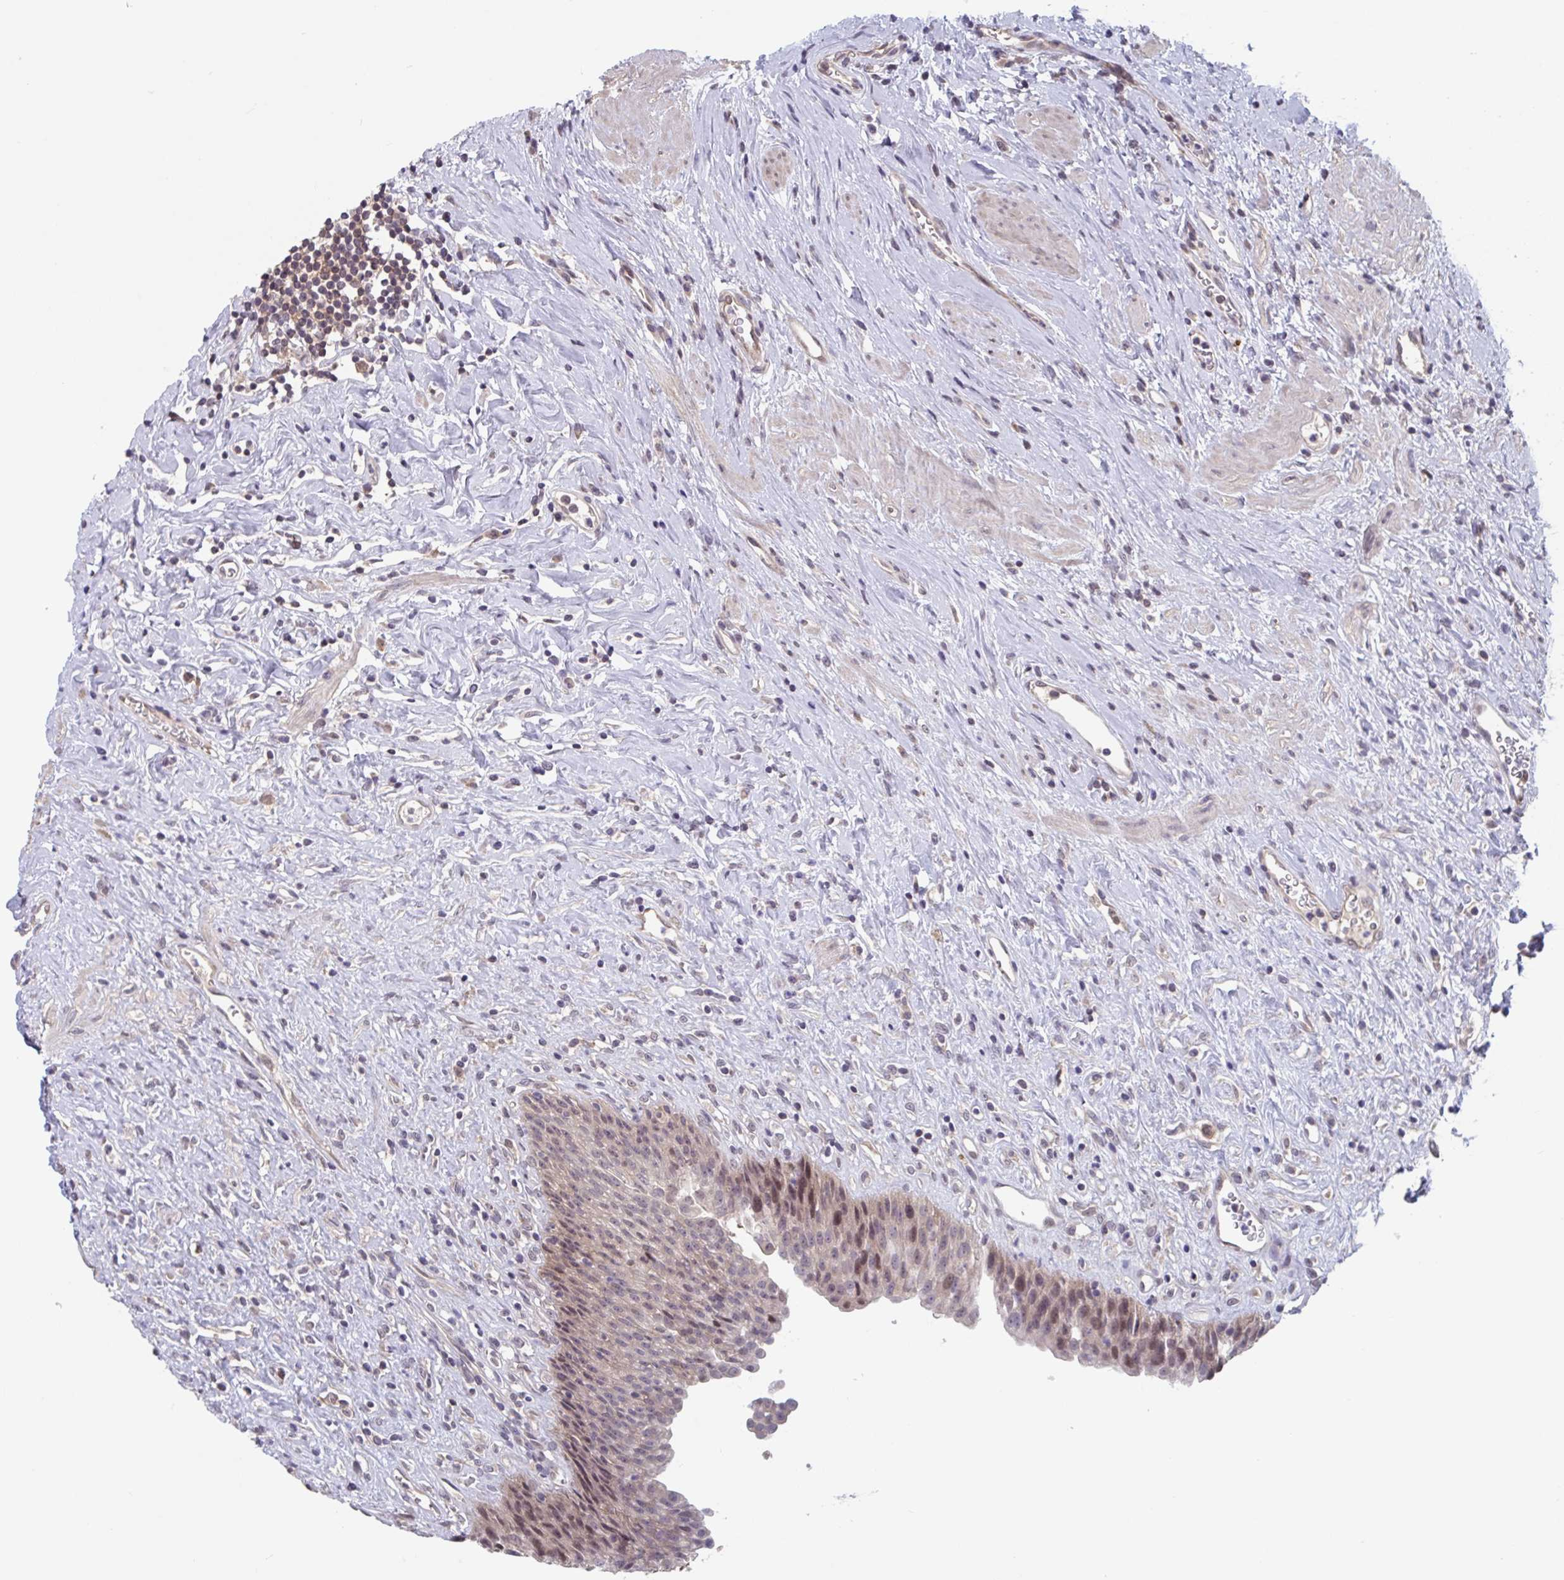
{"staining": {"intensity": "moderate", "quantity": "25%-75%", "location": "nuclear"}, "tissue": "urinary bladder", "cell_type": "Urothelial cells", "image_type": "normal", "snomed": [{"axis": "morphology", "description": "Normal tissue, NOS"}, {"axis": "topography", "description": "Urinary bladder"}], "caption": "About 25%-75% of urothelial cells in benign urinary bladder demonstrate moderate nuclear protein positivity as visualized by brown immunohistochemical staining.", "gene": "RIOK1", "patient": {"sex": "female", "age": 56}}